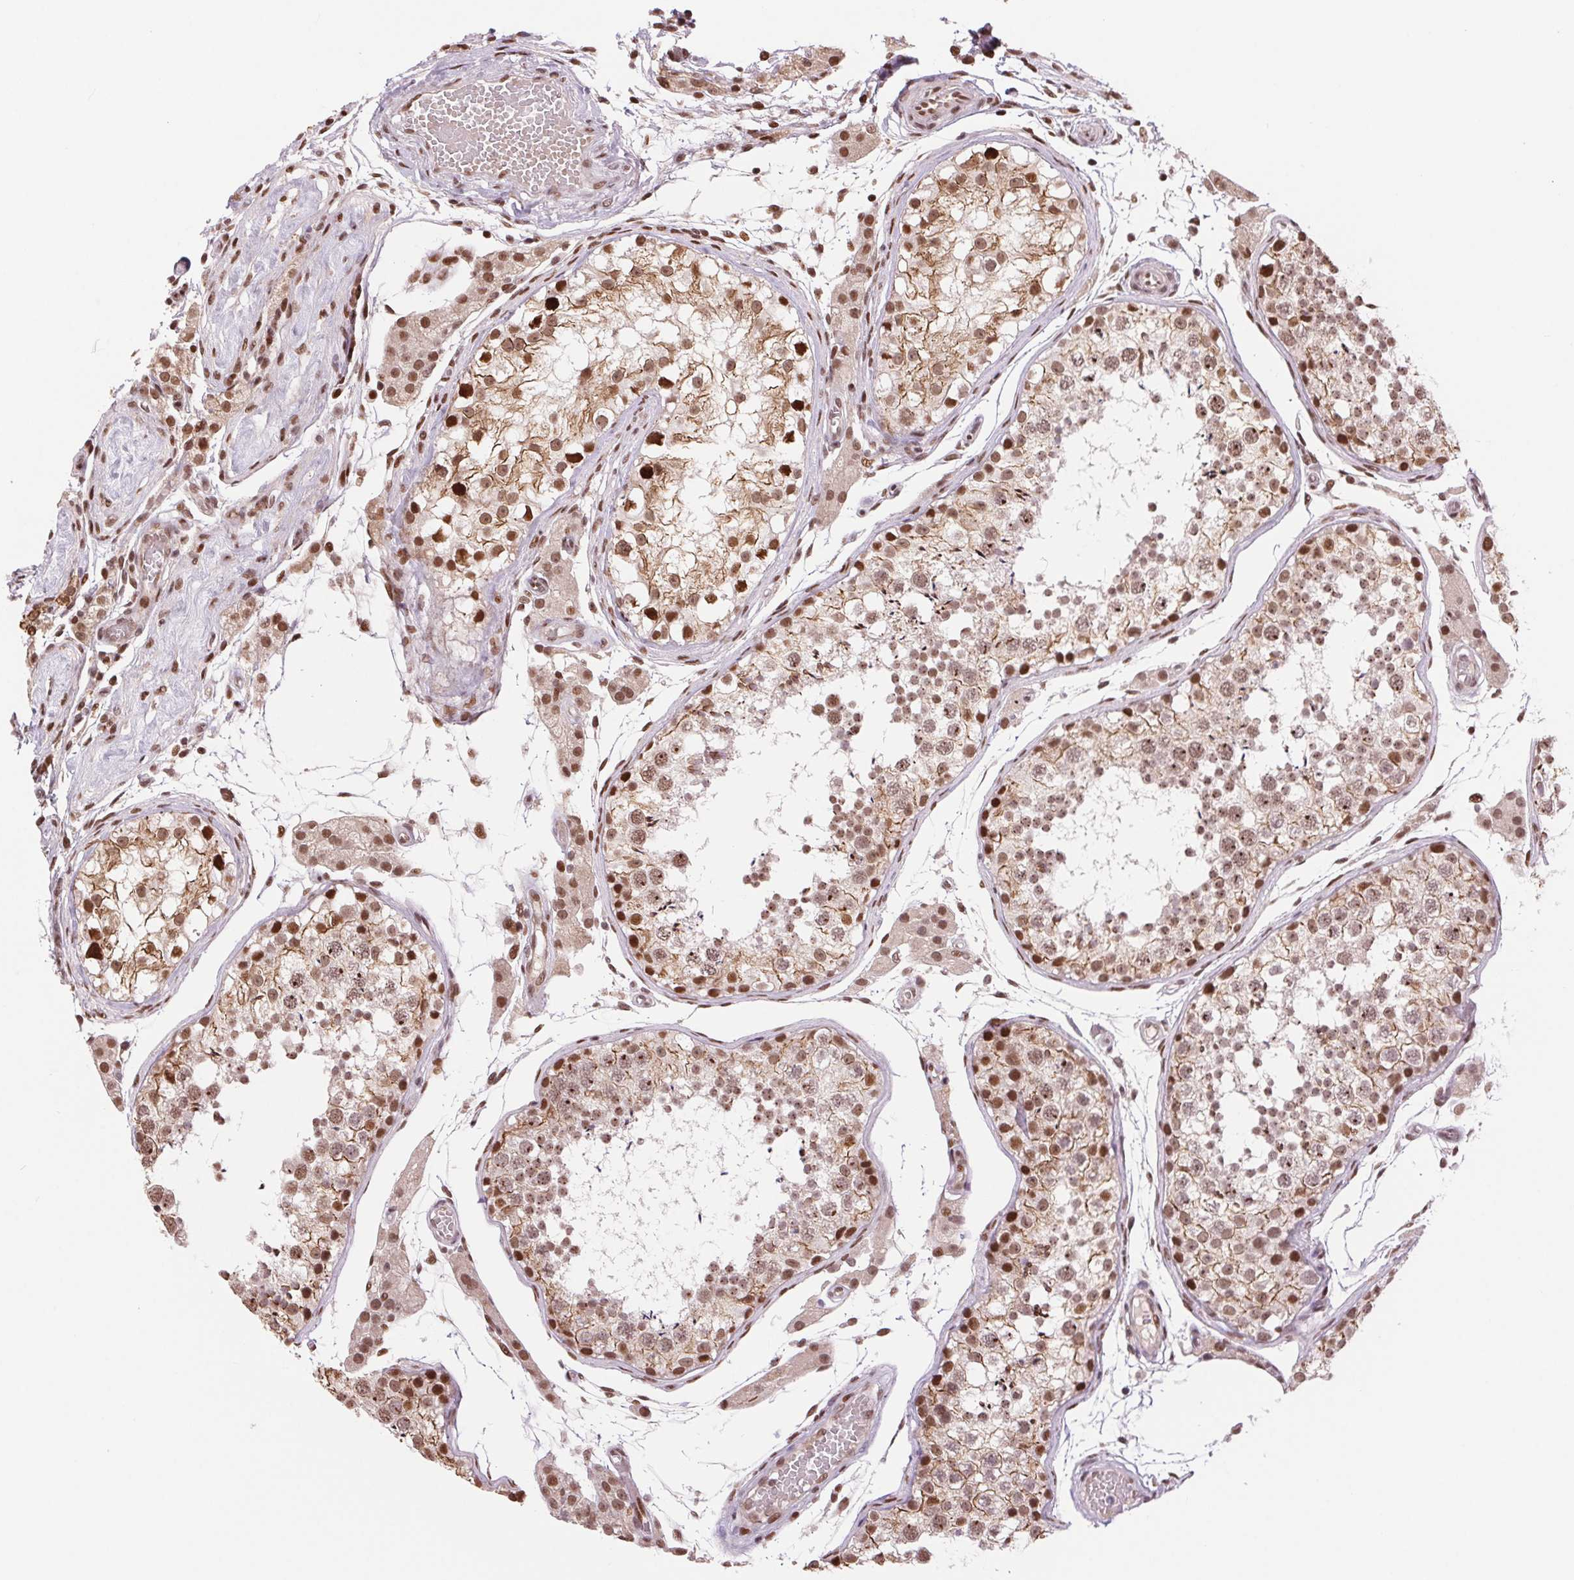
{"staining": {"intensity": "strong", "quantity": "25%-75%", "location": "nuclear"}, "tissue": "testis", "cell_type": "Cells in seminiferous ducts", "image_type": "normal", "snomed": [{"axis": "morphology", "description": "Normal tissue, NOS"}, {"axis": "morphology", "description": "Seminoma, NOS"}, {"axis": "topography", "description": "Testis"}], "caption": "Immunohistochemistry (IHC) of unremarkable testis displays high levels of strong nuclear staining in about 25%-75% of cells in seminiferous ducts.", "gene": "RAD23A", "patient": {"sex": "male", "age": 29}}